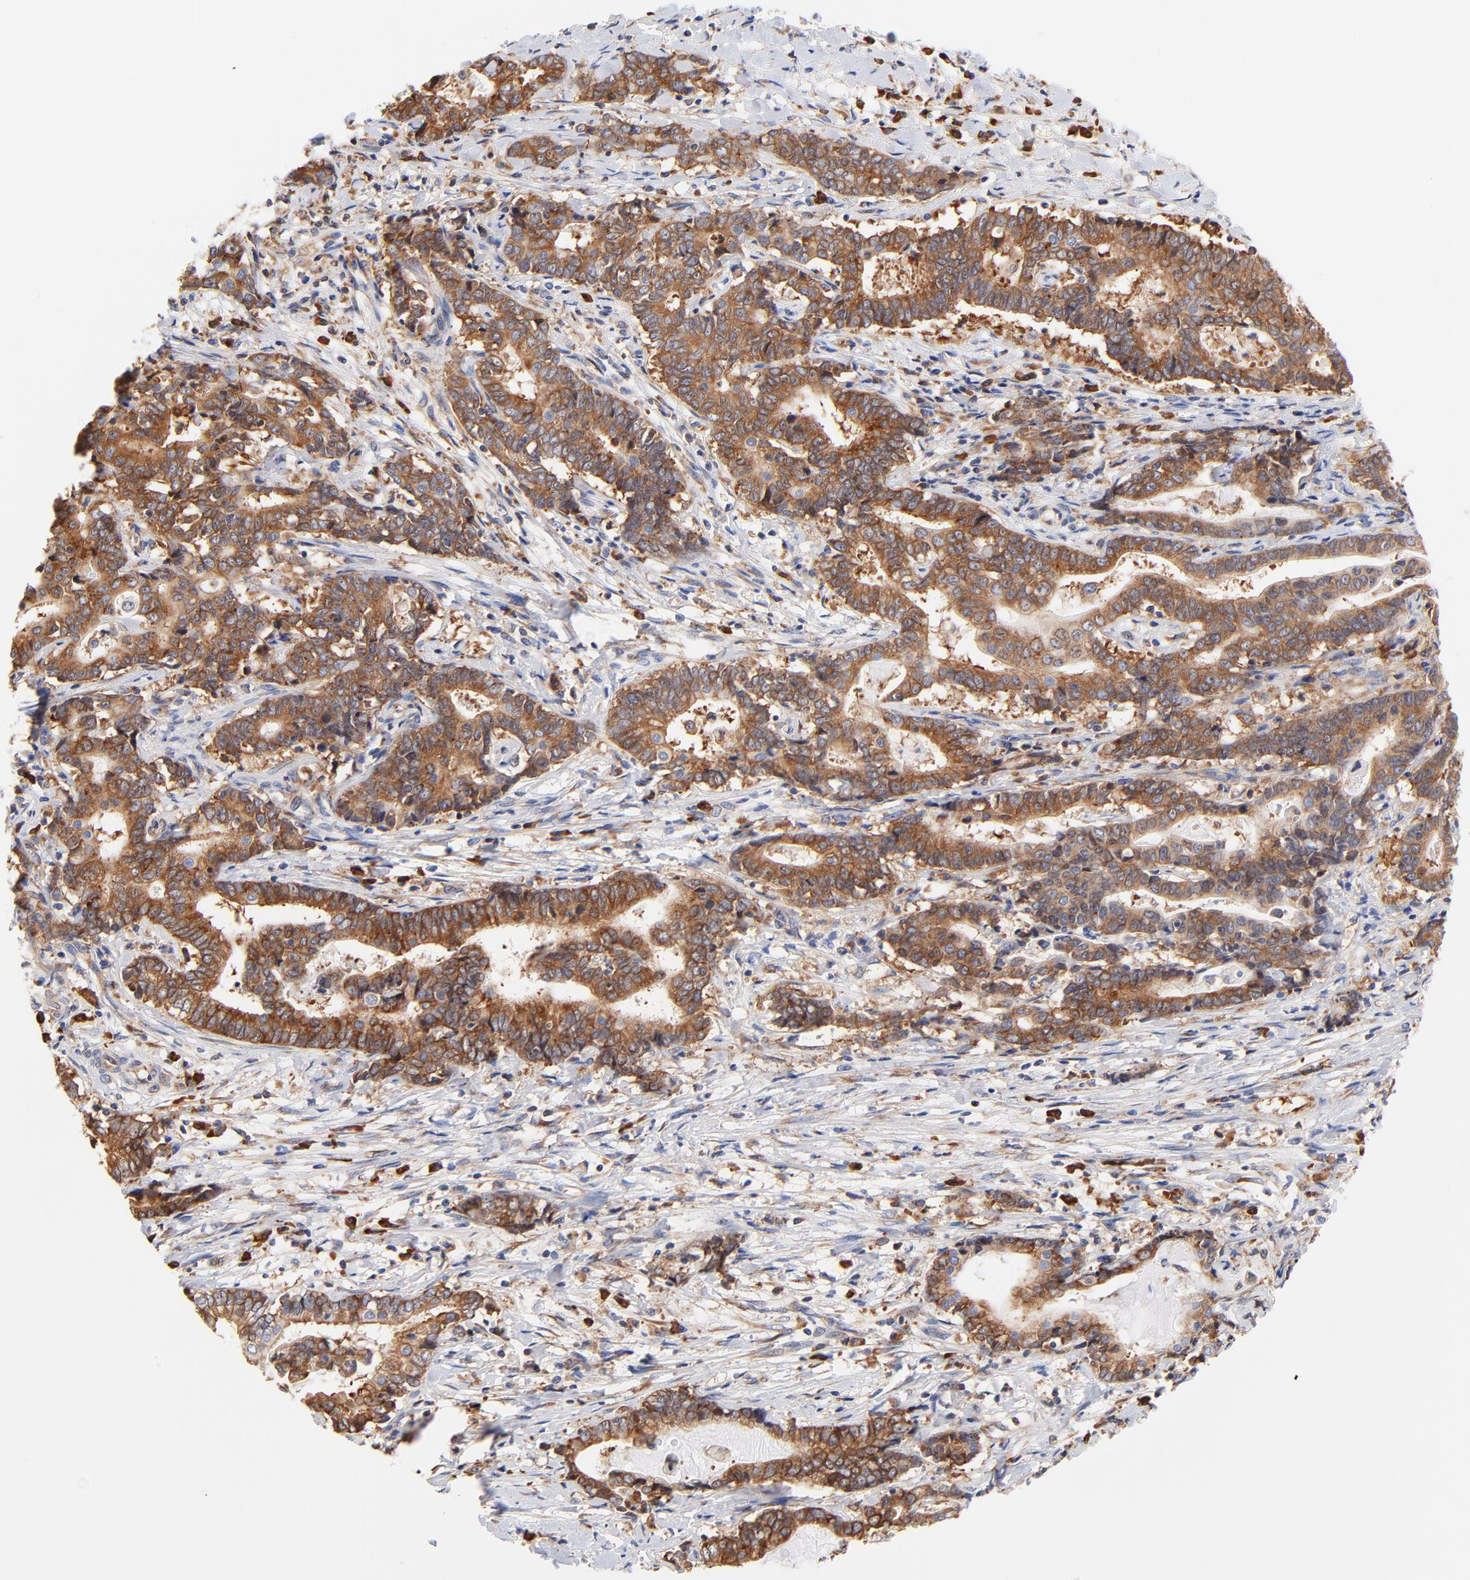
{"staining": {"intensity": "moderate", "quantity": ">75%", "location": "cytoplasmic/membranous"}, "tissue": "liver cancer", "cell_type": "Tumor cells", "image_type": "cancer", "snomed": [{"axis": "morphology", "description": "Cholangiocarcinoma"}, {"axis": "topography", "description": "Liver"}], "caption": "Immunohistochemistry (DAB) staining of human cholangiocarcinoma (liver) demonstrates moderate cytoplasmic/membranous protein staining in approximately >75% of tumor cells. (DAB = brown stain, brightfield microscopy at high magnification).", "gene": "RPL27", "patient": {"sex": "male", "age": 57}}